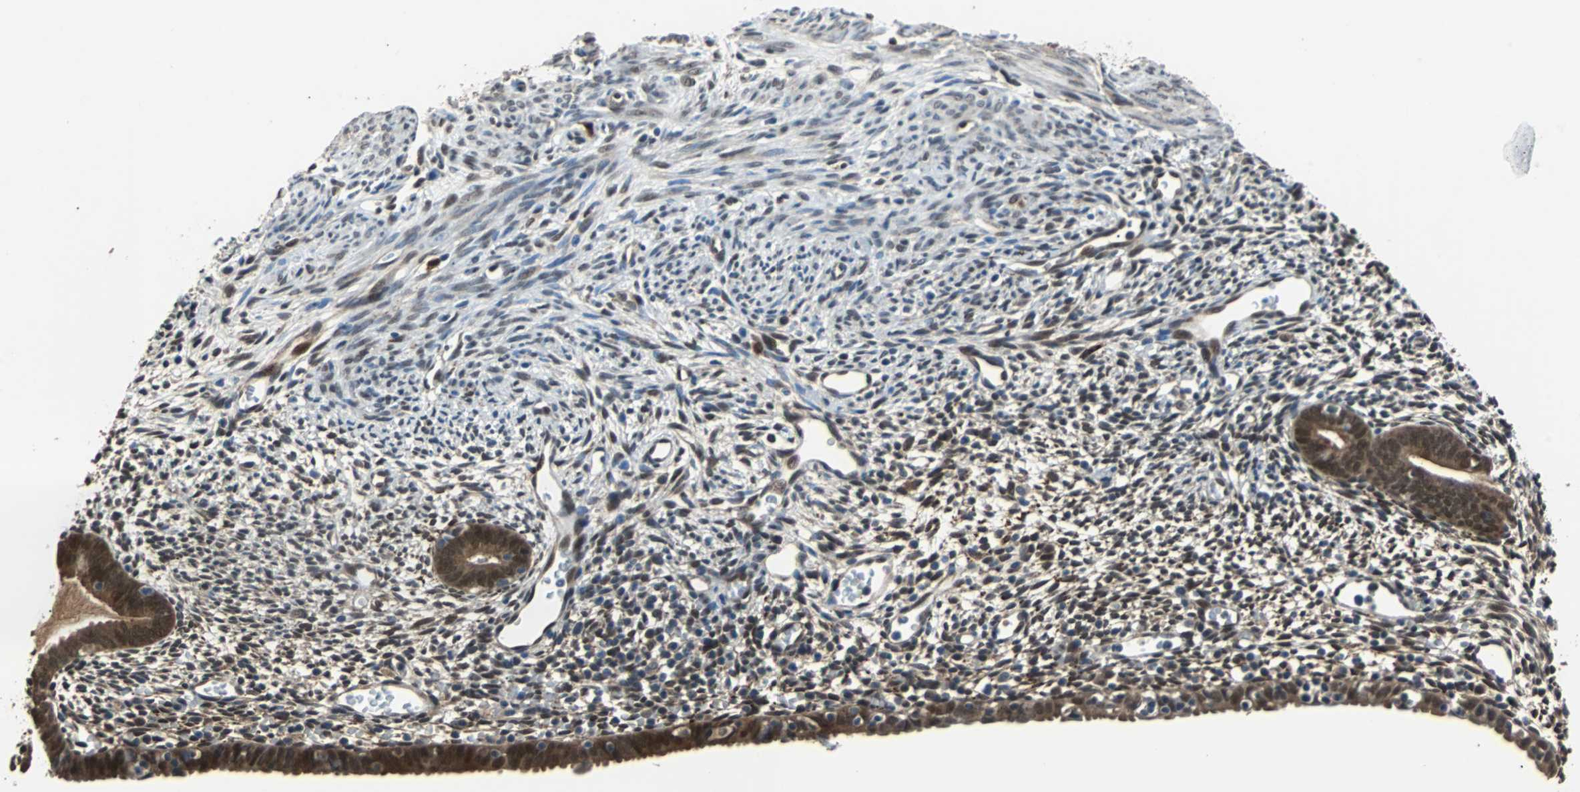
{"staining": {"intensity": "moderate", "quantity": "25%-75%", "location": "nuclear"}, "tissue": "endometrium", "cell_type": "Cells in endometrial stroma", "image_type": "normal", "snomed": [{"axis": "morphology", "description": "Normal tissue, NOS"}, {"axis": "morphology", "description": "Atrophy, NOS"}, {"axis": "topography", "description": "Uterus"}, {"axis": "topography", "description": "Endometrium"}], "caption": "Endometrium stained with a brown dye demonstrates moderate nuclear positive expression in approximately 25%-75% of cells in endometrial stroma.", "gene": "PRDX6", "patient": {"sex": "female", "age": 68}}